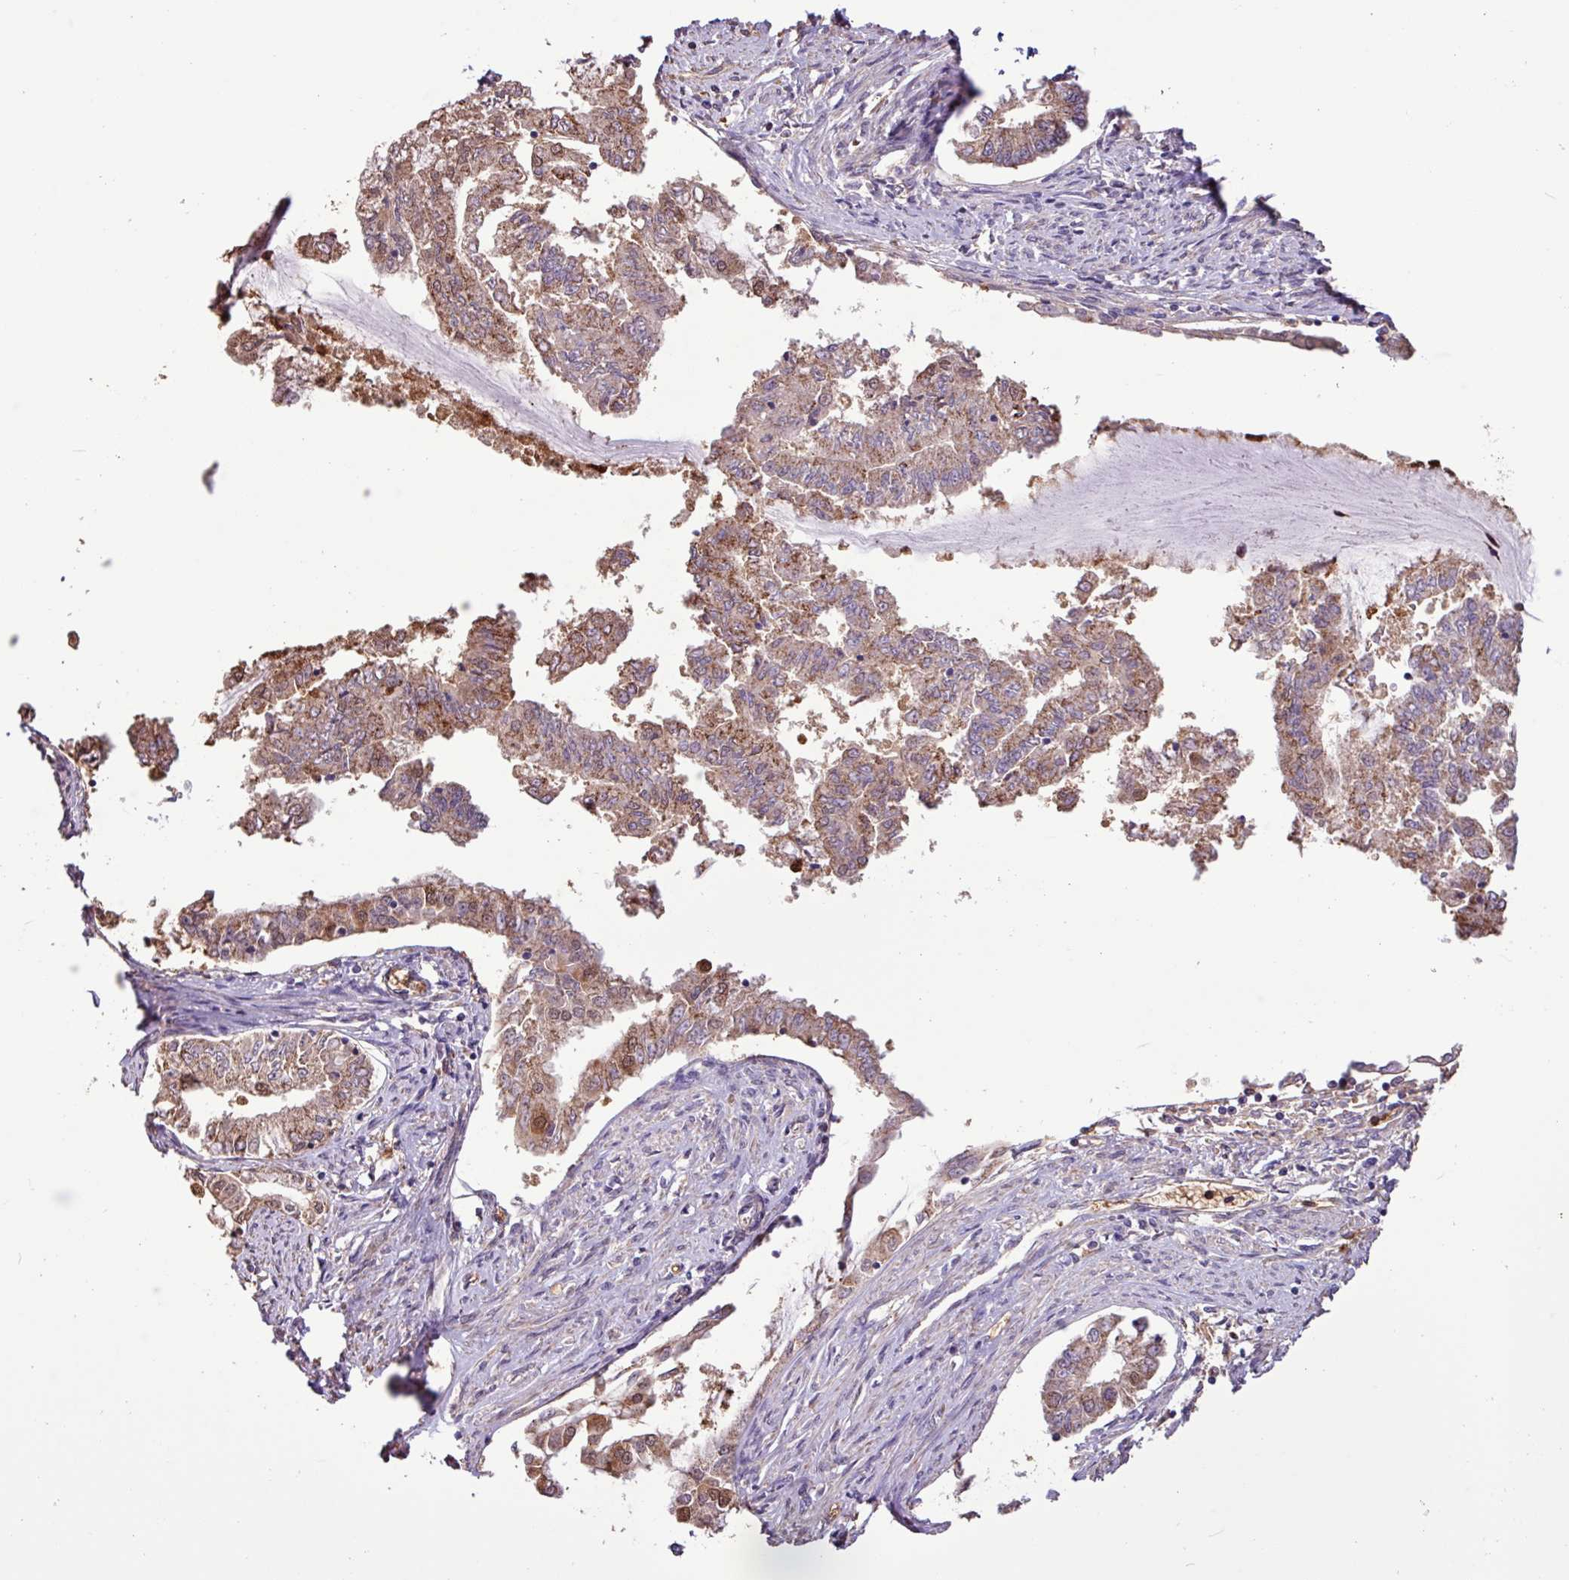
{"staining": {"intensity": "moderate", "quantity": ">75%", "location": "cytoplasmic/membranous,nuclear"}, "tissue": "endometrial cancer", "cell_type": "Tumor cells", "image_type": "cancer", "snomed": [{"axis": "morphology", "description": "Adenocarcinoma, NOS"}, {"axis": "topography", "description": "Endometrium"}], "caption": "Immunohistochemistry of endometrial adenocarcinoma demonstrates medium levels of moderate cytoplasmic/membranous and nuclear positivity in approximately >75% of tumor cells.", "gene": "CHST11", "patient": {"sex": "female", "age": 76}}